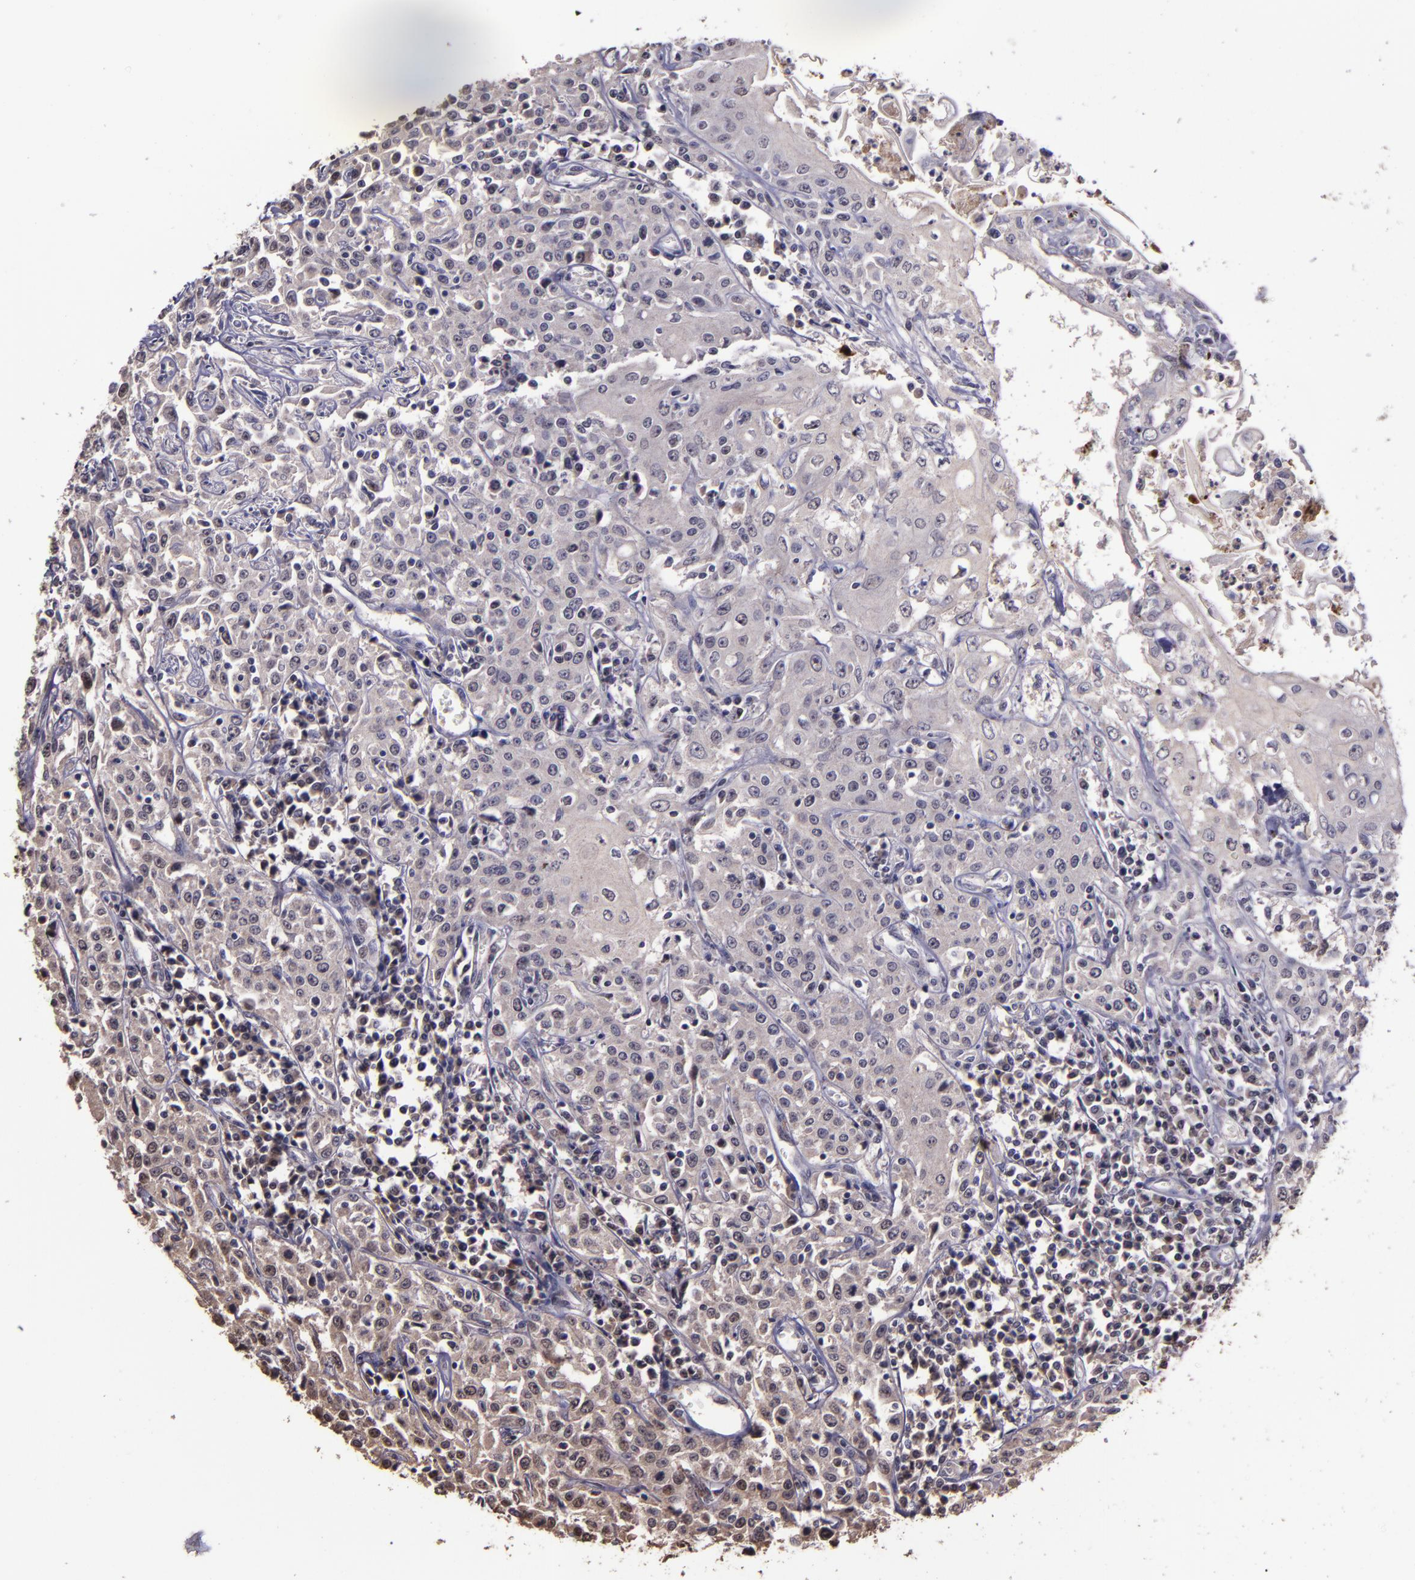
{"staining": {"intensity": "weak", "quantity": "25%-75%", "location": "cytoplasmic/membranous,nuclear"}, "tissue": "head and neck cancer", "cell_type": "Tumor cells", "image_type": "cancer", "snomed": [{"axis": "morphology", "description": "Squamous cell carcinoma, NOS"}, {"axis": "topography", "description": "Oral tissue"}, {"axis": "topography", "description": "Head-Neck"}], "caption": "Protein expression analysis of human head and neck cancer (squamous cell carcinoma) reveals weak cytoplasmic/membranous and nuclear expression in approximately 25%-75% of tumor cells. The protein is shown in brown color, while the nuclei are stained blue.", "gene": "SERPINF2", "patient": {"sex": "female", "age": 76}}